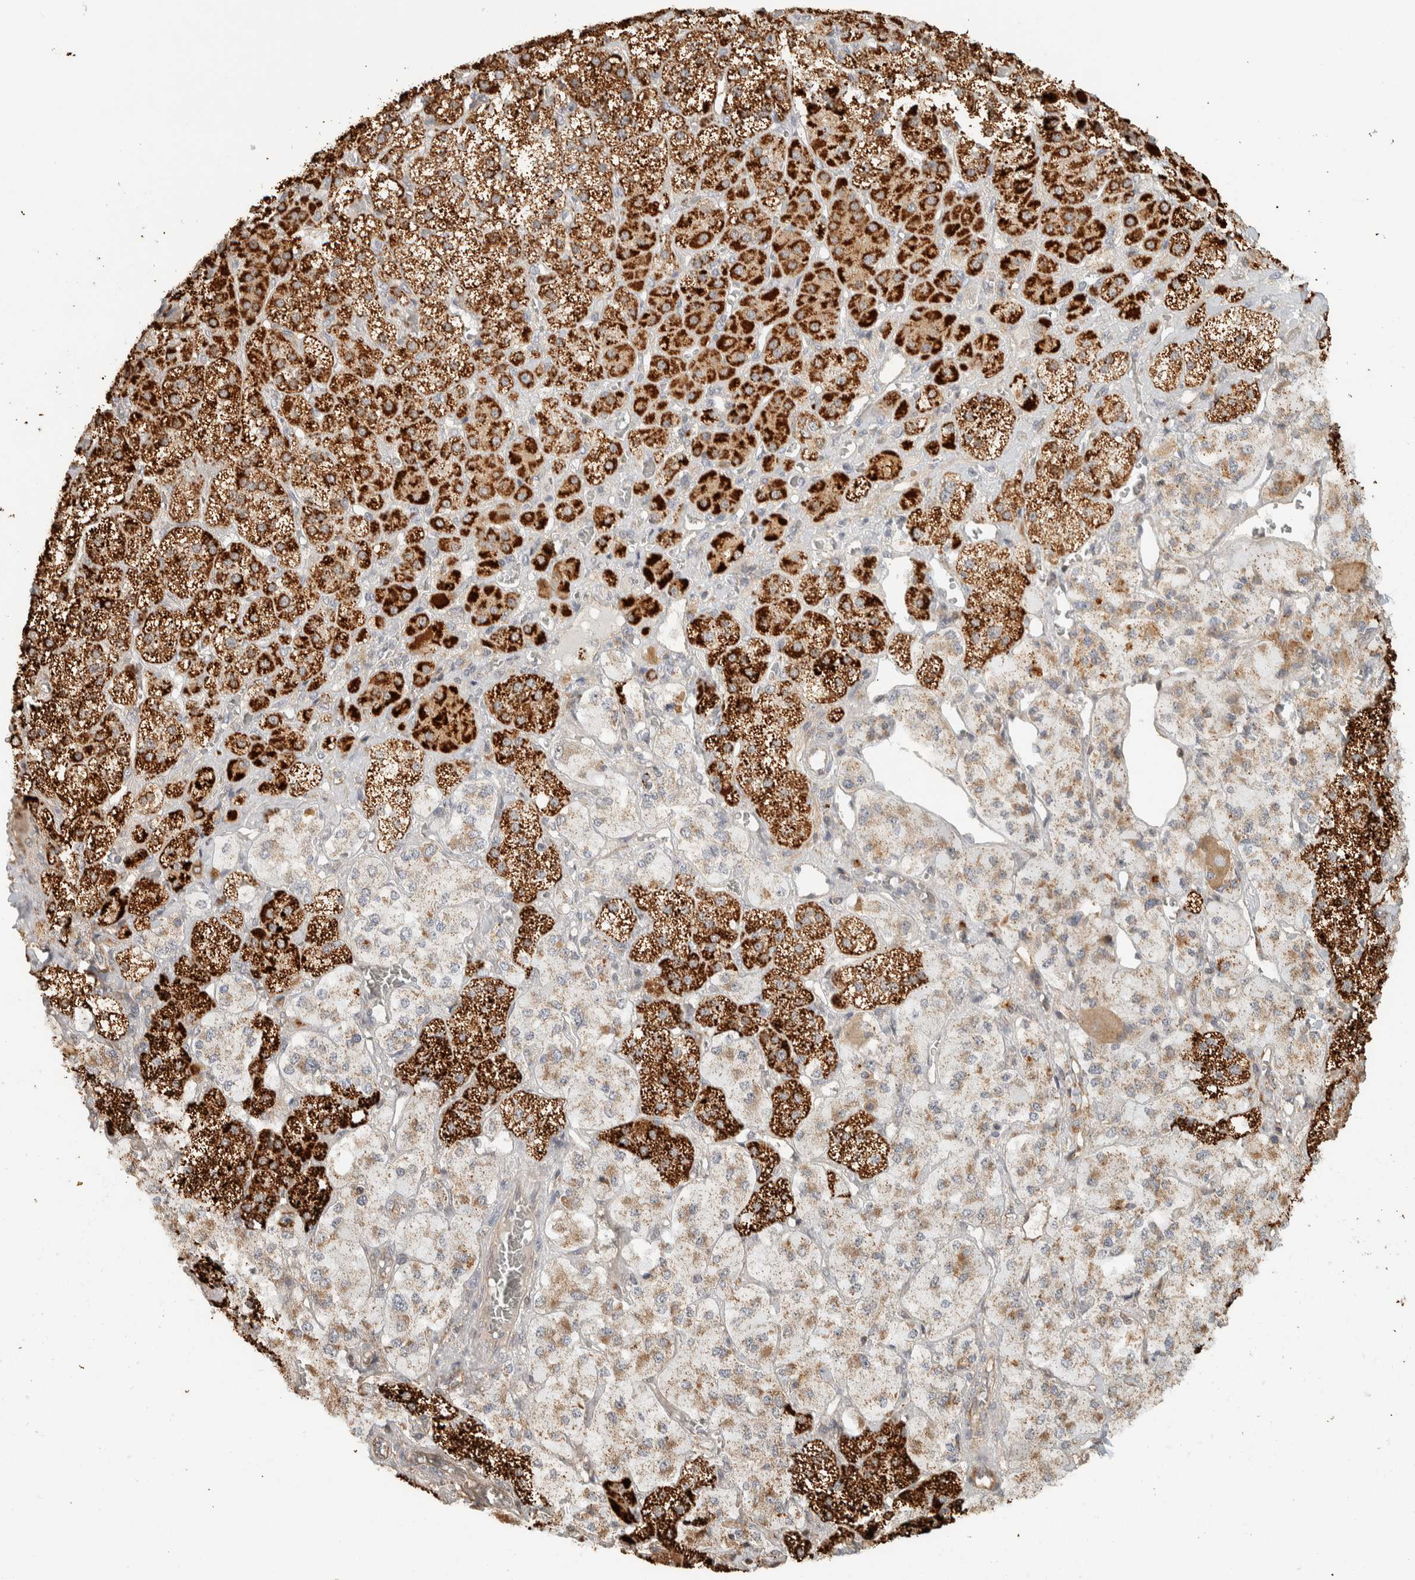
{"staining": {"intensity": "strong", "quantity": "25%-75%", "location": "cytoplasmic/membranous"}, "tissue": "adrenal gland", "cell_type": "Glandular cells", "image_type": "normal", "snomed": [{"axis": "morphology", "description": "Normal tissue, NOS"}, {"axis": "topography", "description": "Adrenal gland"}], "caption": "Immunohistochemistry (IHC) (DAB (3,3'-diaminobenzidine)) staining of unremarkable adrenal gland demonstrates strong cytoplasmic/membranous protein positivity in approximately 25%-75% of glandular cells.", "gene": "KIF9", "patient": {"sex": "male", "age": 57}}